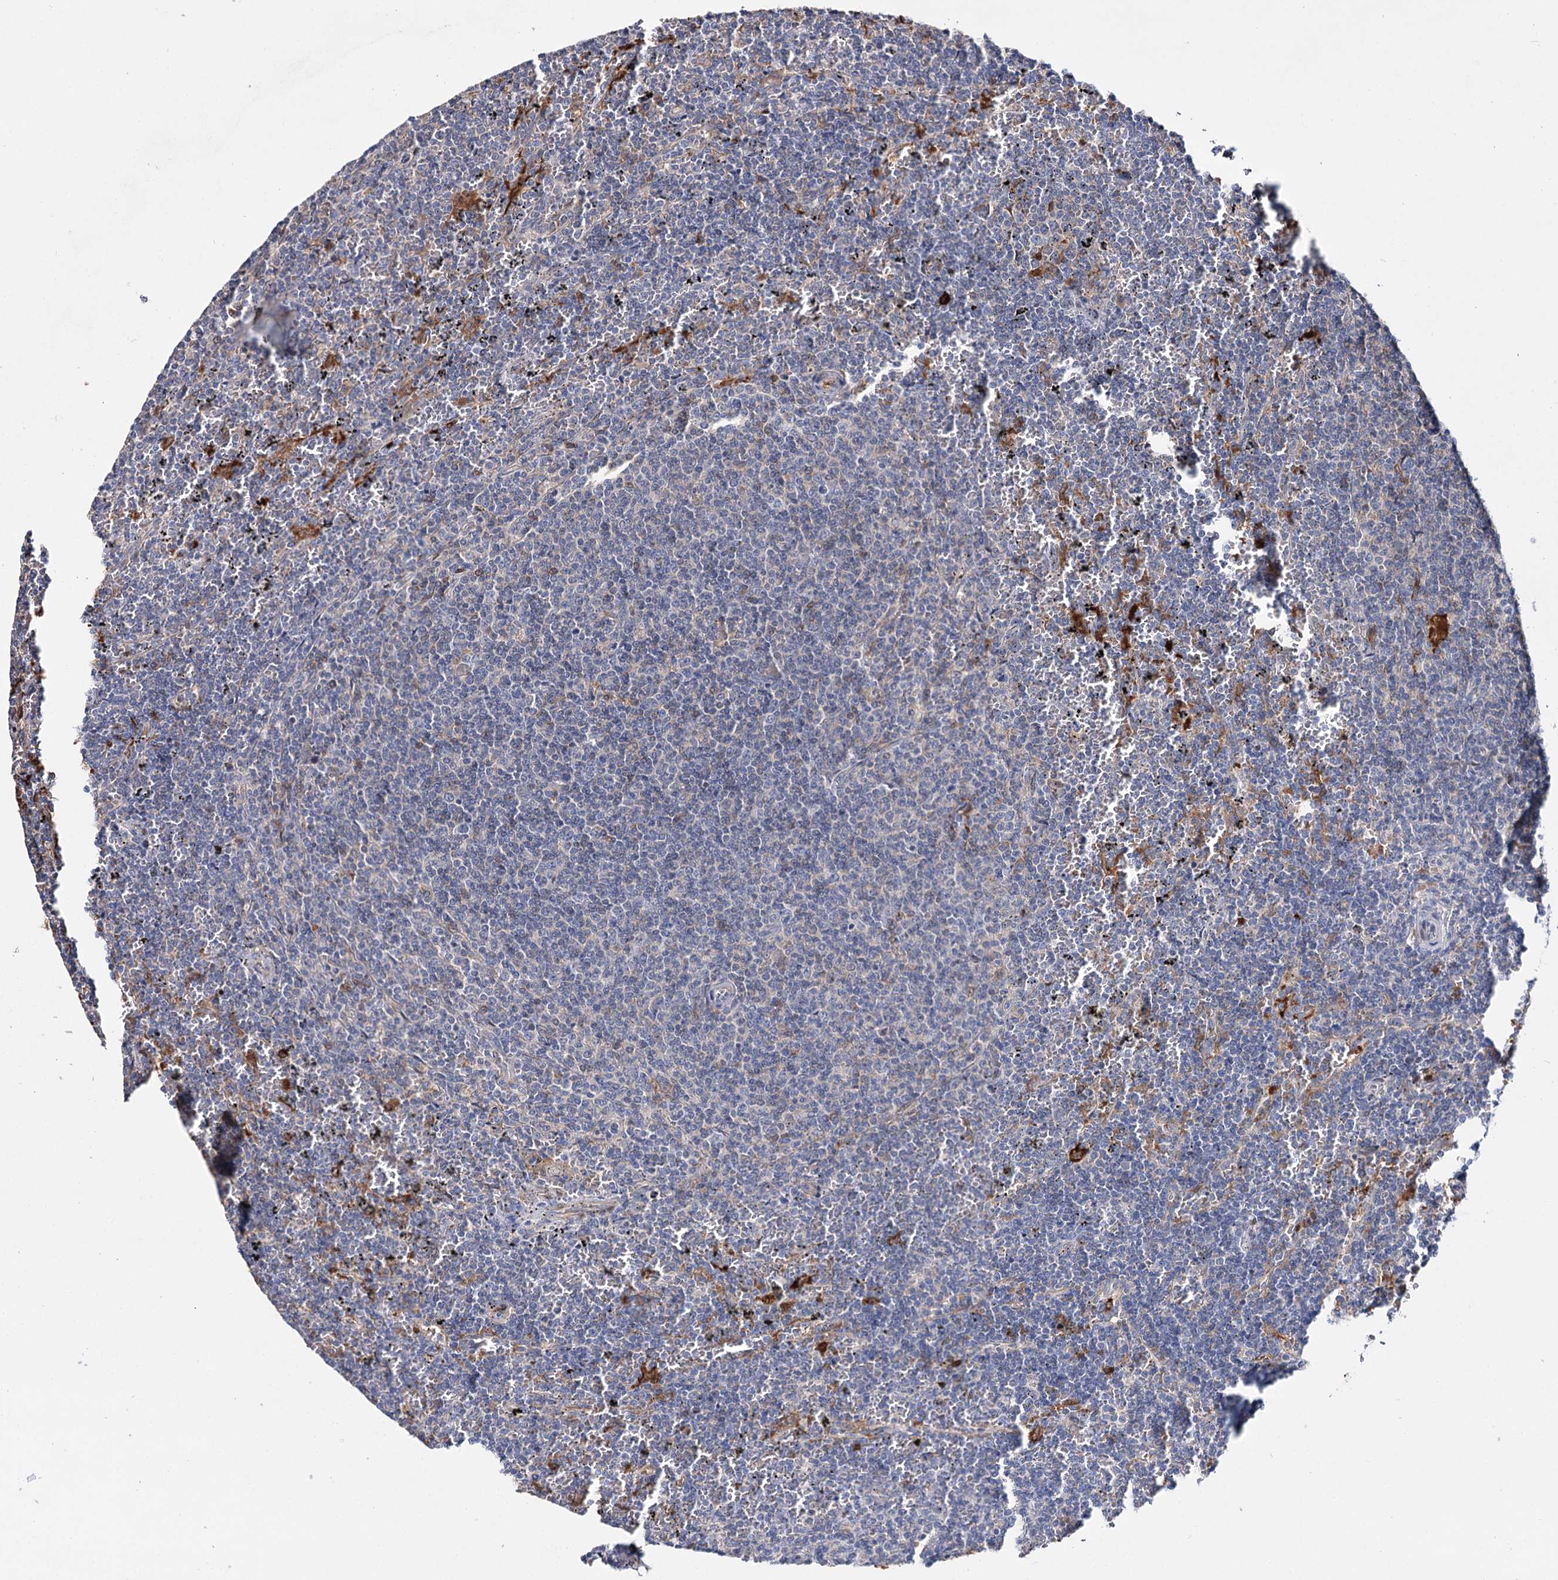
{"staining": {"intensity": "negative", "quantity": "none", "location": "none"}, "tissue": "lymphoma", "cell_type": "Tumor cells", "image_type": "cancer", "snomed": [{"axis": "morphology", "description": "Malignant lymphoma, non-Hodgkin's type, Low grade"}, {"axis": "topography", "description": "Spleen"}], "caption": "Protein analysis of malignant lymphoma, non-Hodgkin's type (low-grade) displays no significant positivity in tumor cells.", "gene": "CFAP46", "patient": {"sex": "female", "age": 50}}